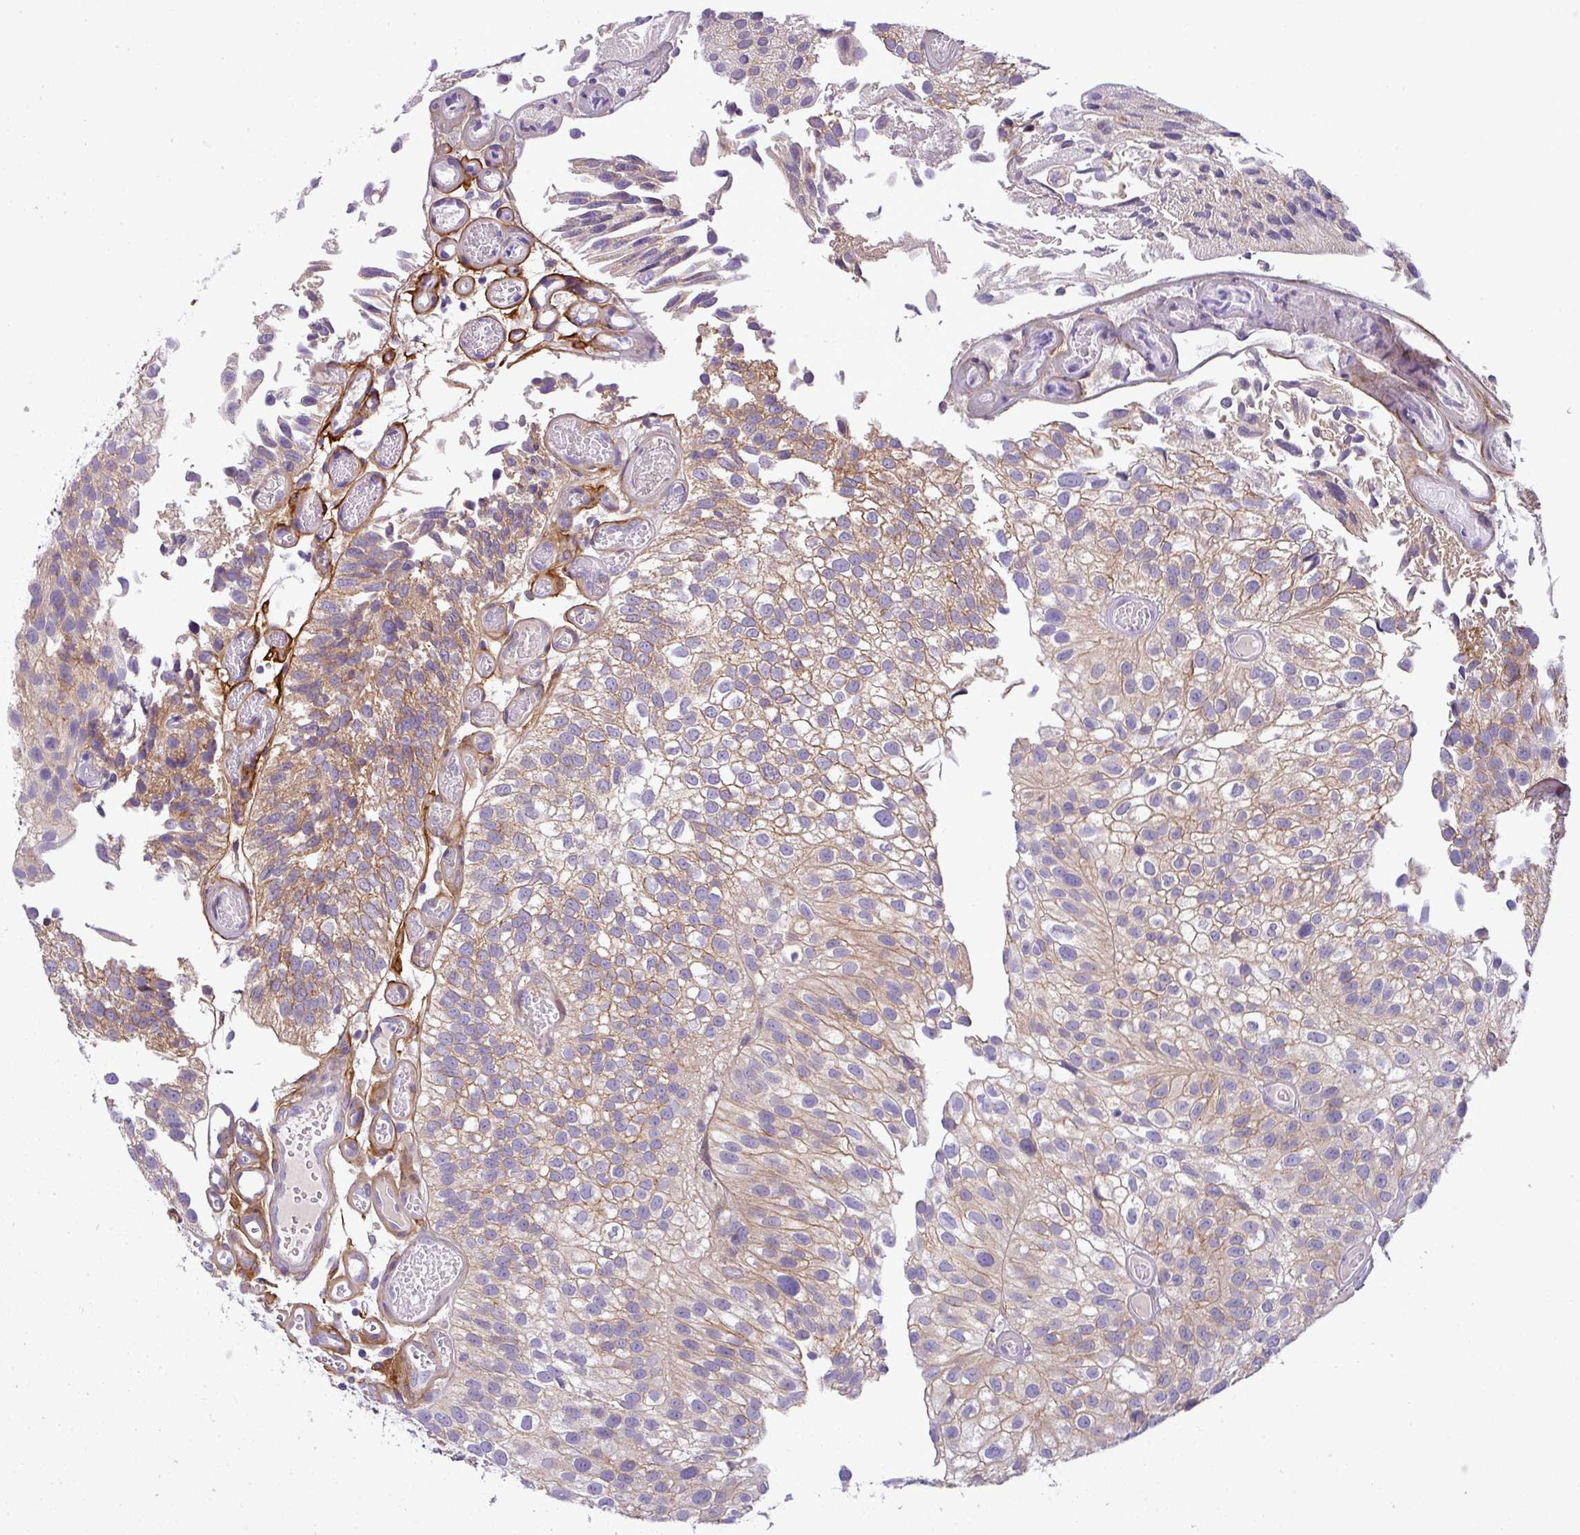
{"staining": {"intensity": "weak", "quantity": "25%-75%", "location": "cytoplasmic/membranous"}, "tissue": "urothelial cancer", "cell_type": "Tumor cells", "image_type": "cancer", "snomed": [{"axis": "morphology", "description": "Urothelial carcinoma, NOS"}, {"axis": "topography", "description": "Urinary bladder"}], "caption": "Immunohistochemistry staining of urothelial cancer, which demonstrates low levels of weak cytoplasmic/membranous staining in approximately 25%-75% of tumor cells indicating weak cytoplasmic/membranous protein staining. The staining was performed using DAB (3,3'-diaminobenzidine) (brown) for protein detection and nuclei were counterstained in hematoxylin (blue).", "gene": "PARD6G", "patient": {"sex": "male", "age": 87}}